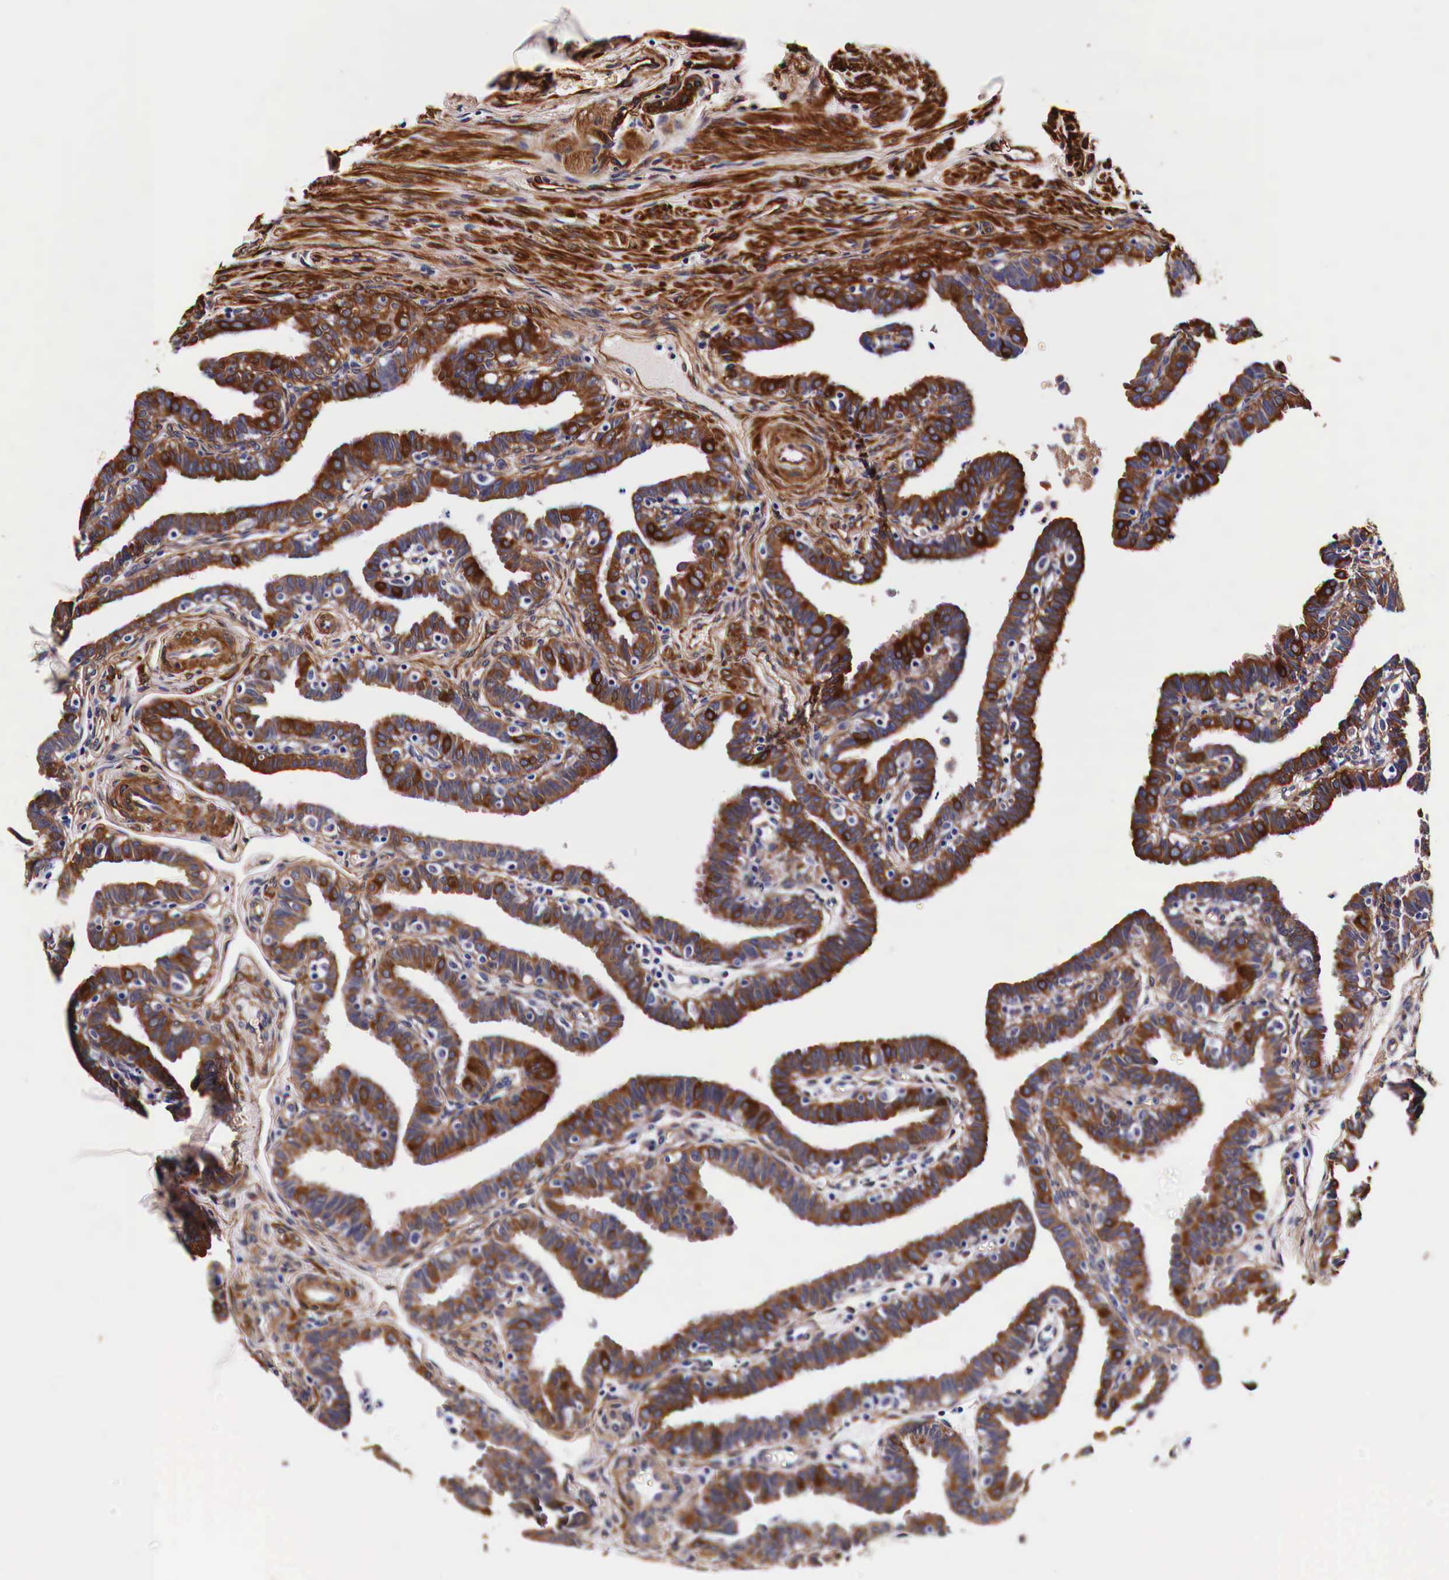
{"staining": {"intensity": "strong", "quantity": ">75%", "location": "cytoplasmic/membranous"}, "tissue": "fallopian tube", "cell_type": "Glandular cells", "image_type": "normal", "snomed": [{"axis": "morphology", "description": "Normal tissue, NOS"}, {"axis": "topography", "description": "Fallopian tube"}], "caption": "Fallopian tube stained with immunohistochemistry (IHC) shows strong cytoplasmic/membranous expression in about >75% of glandular cells. Ihc stains the protein of interest in brown and the nuclei are stained blue.", "gene": "HSPB1", "patient": {"sex": "female", "age": 41}}